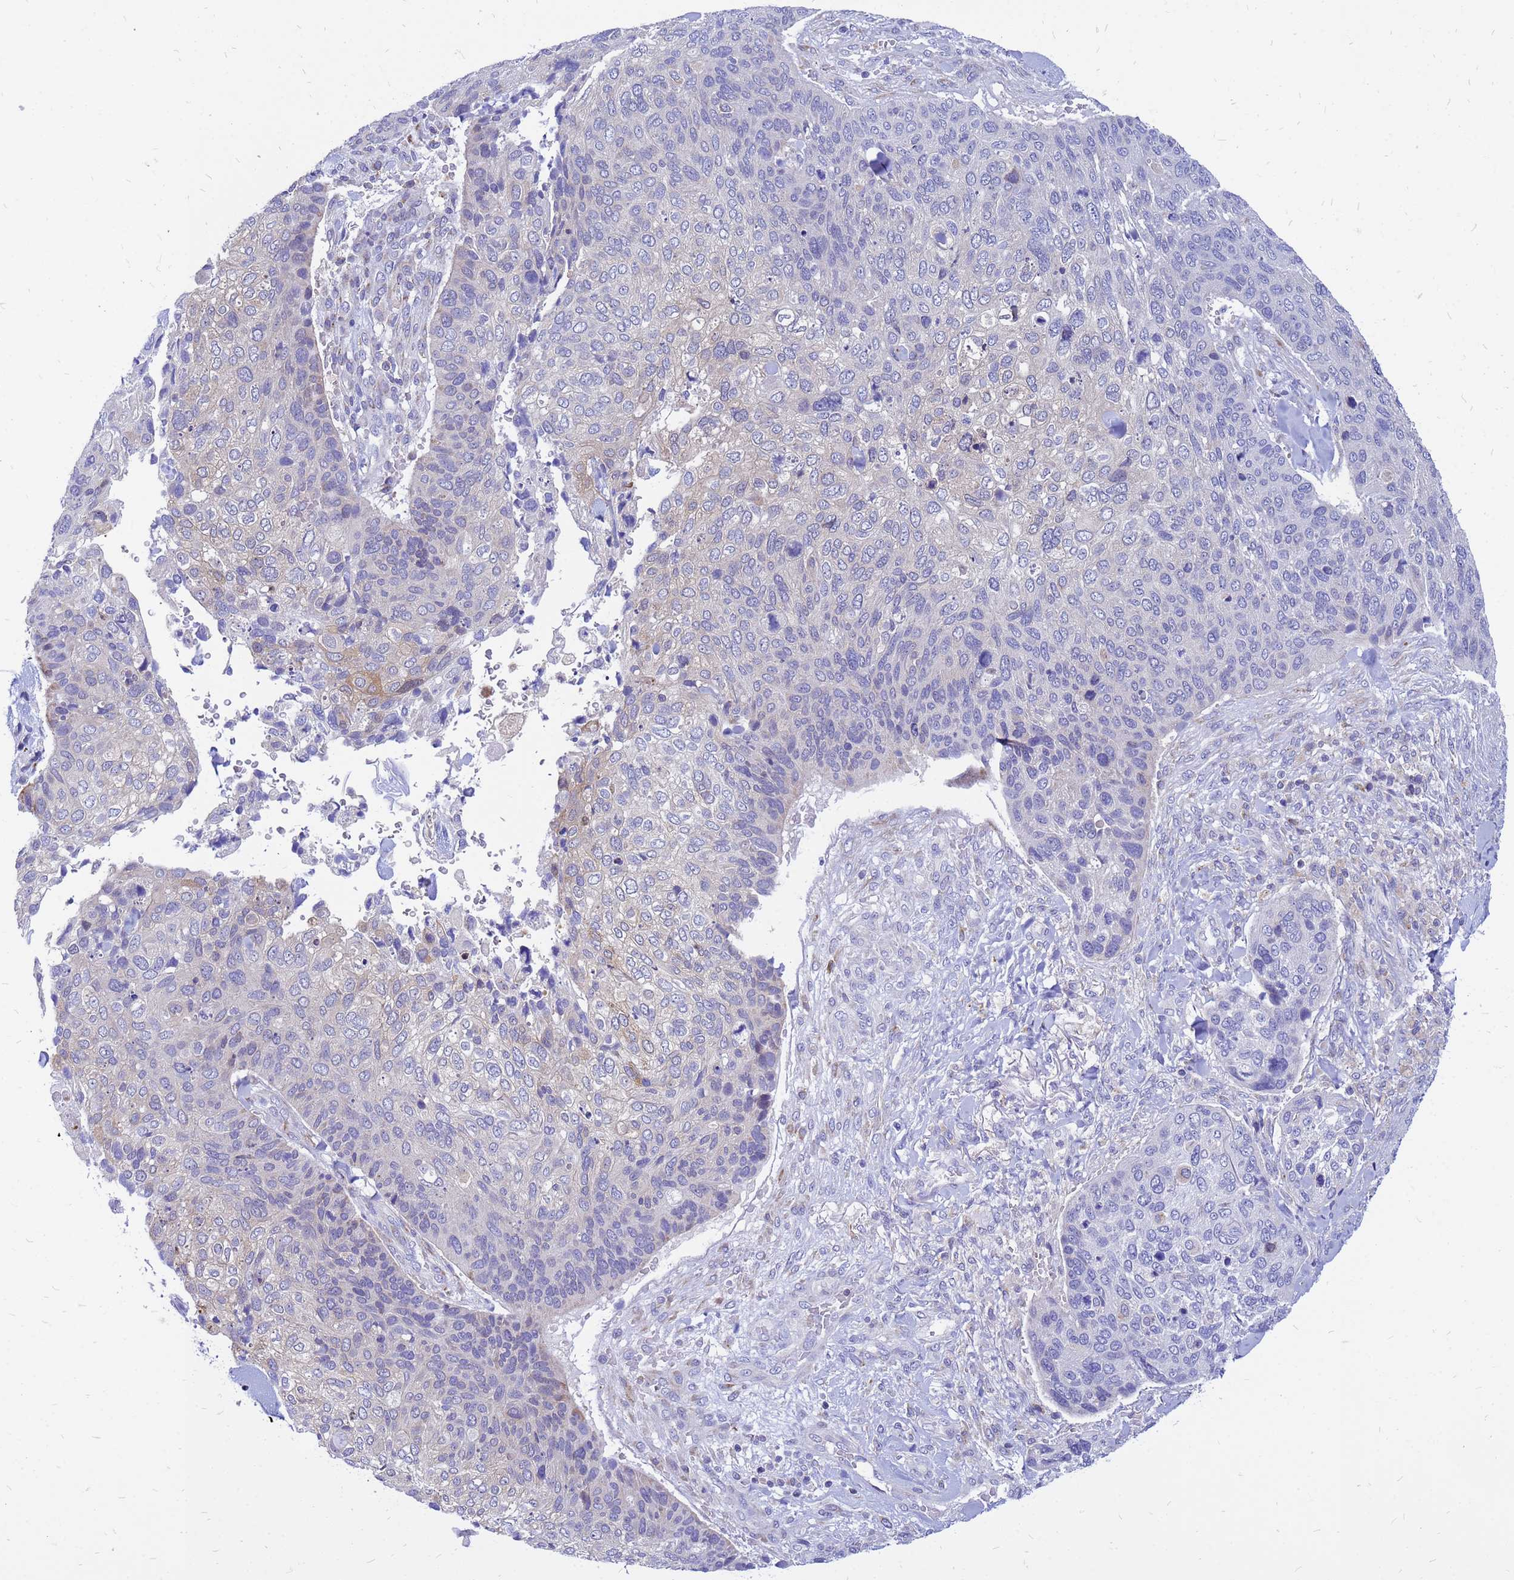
{"staining": {"intensity": "negative", "quantity": "none", "location": "none"}, "tissue": "skin cancer", "cell_type": "Tumor cells", "image_type": "cancer", "snomed": [{"axis": "morphology", "description": "Basal cell carcinoma"}, {"axis": "topography", "description": "Skin"}], "caption": "High power microscopy image of an immunohistochemistry (IHC) micrograph of skin basal cell carcinoma, revealing no significant positivity in tumor cells.", "gene": "FHIP1A", "patient": {"sex": "female", "age": 74}}